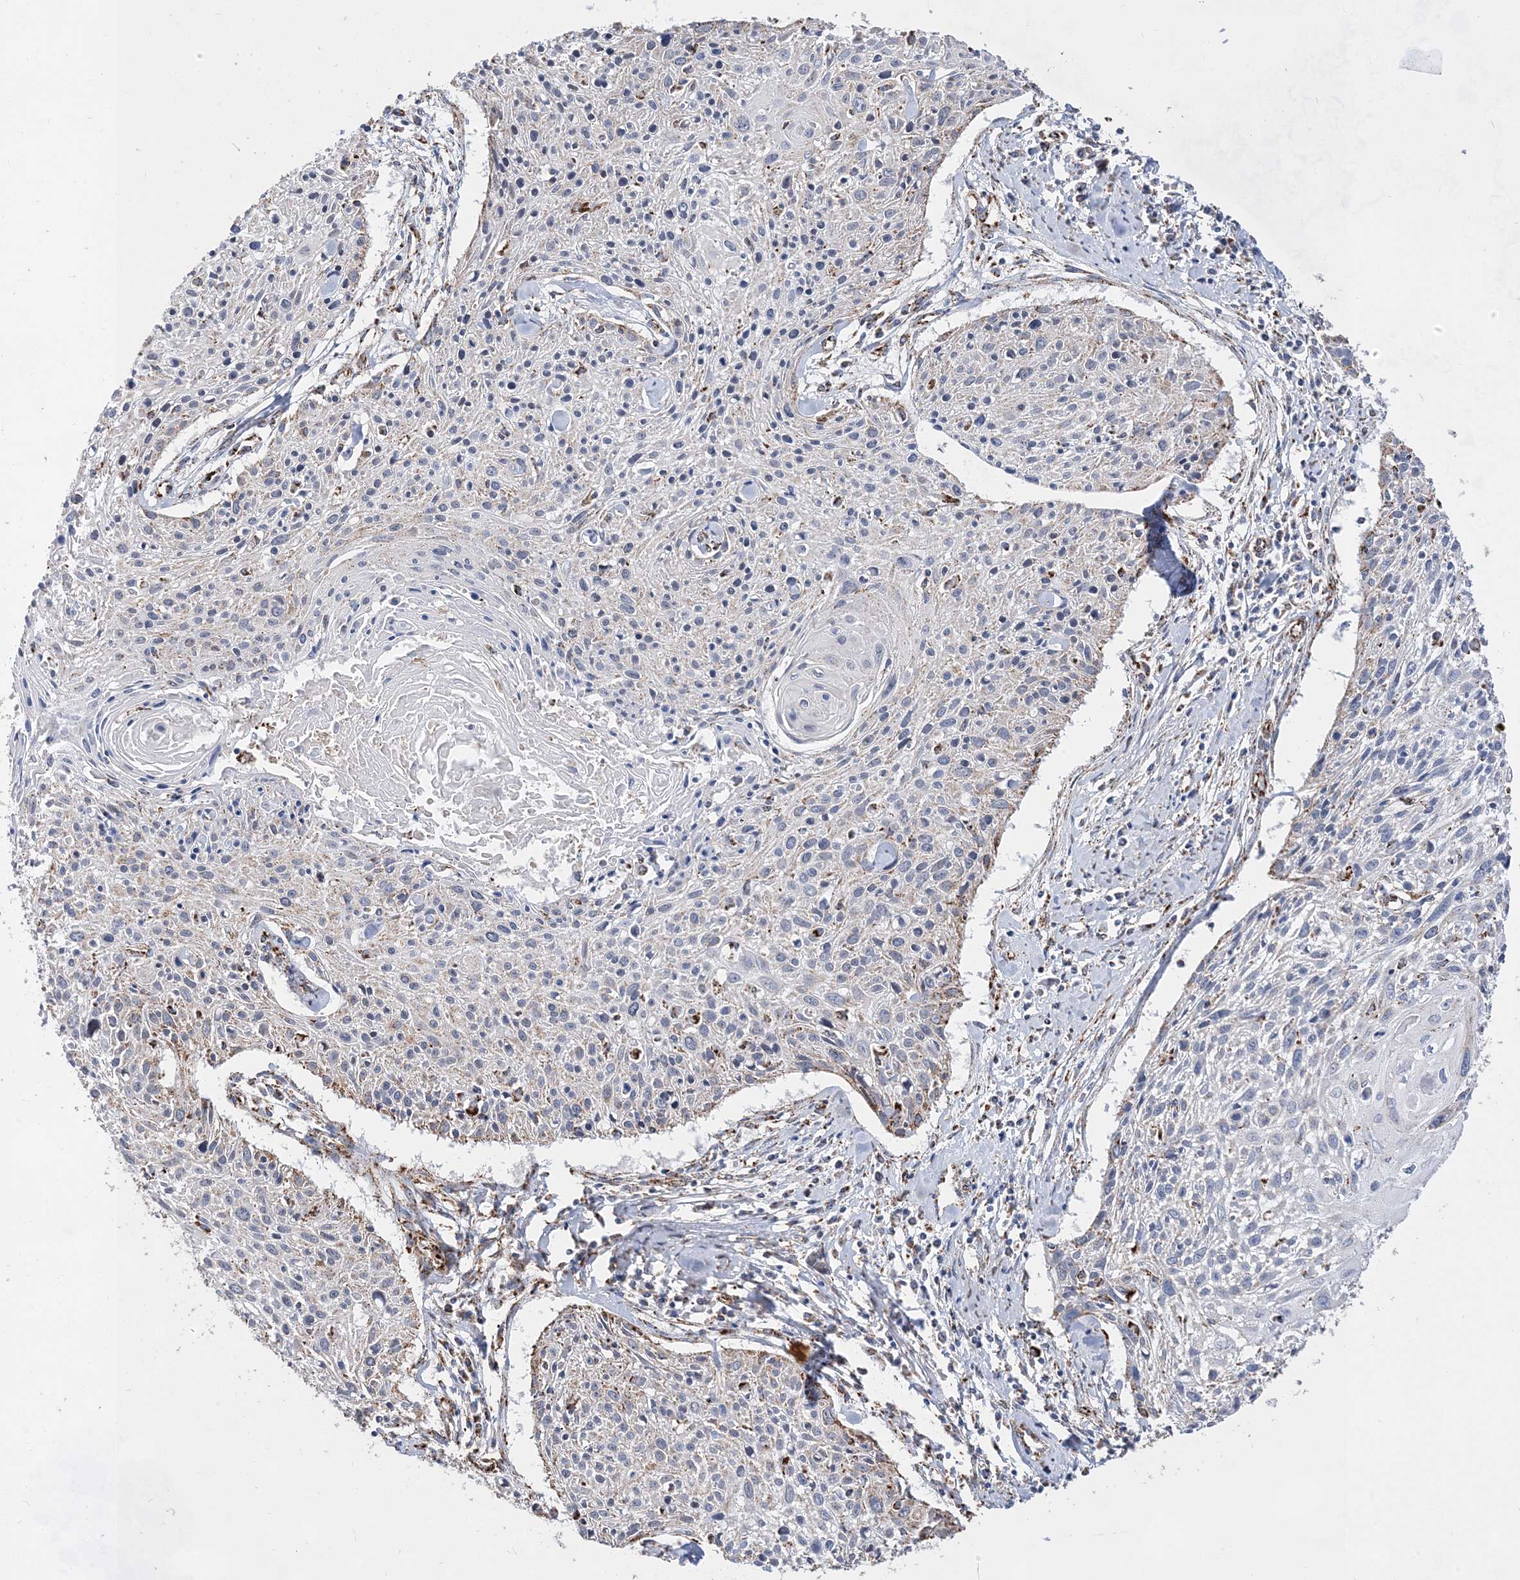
{"staining": {"intensity": "negative", "quantity": "none", "location": "none"}, "tissue": "cervical cancer", "cell_type": "Tumor cells", "image_type": "cancer", "snomed": [{"axis": "morphology", "description": "Squamous cell carcinoma, NOS"}, {"axis": "topography", "description": "Cervix"}], "caption": "Immunohistochemistry micrograph of human cervical squamous cell carcinoma stained for a protein (brown), which reveals no expression in tumor cells.", "gene": "ACOT9", "patient": {"sex": "female", "age": 51}}